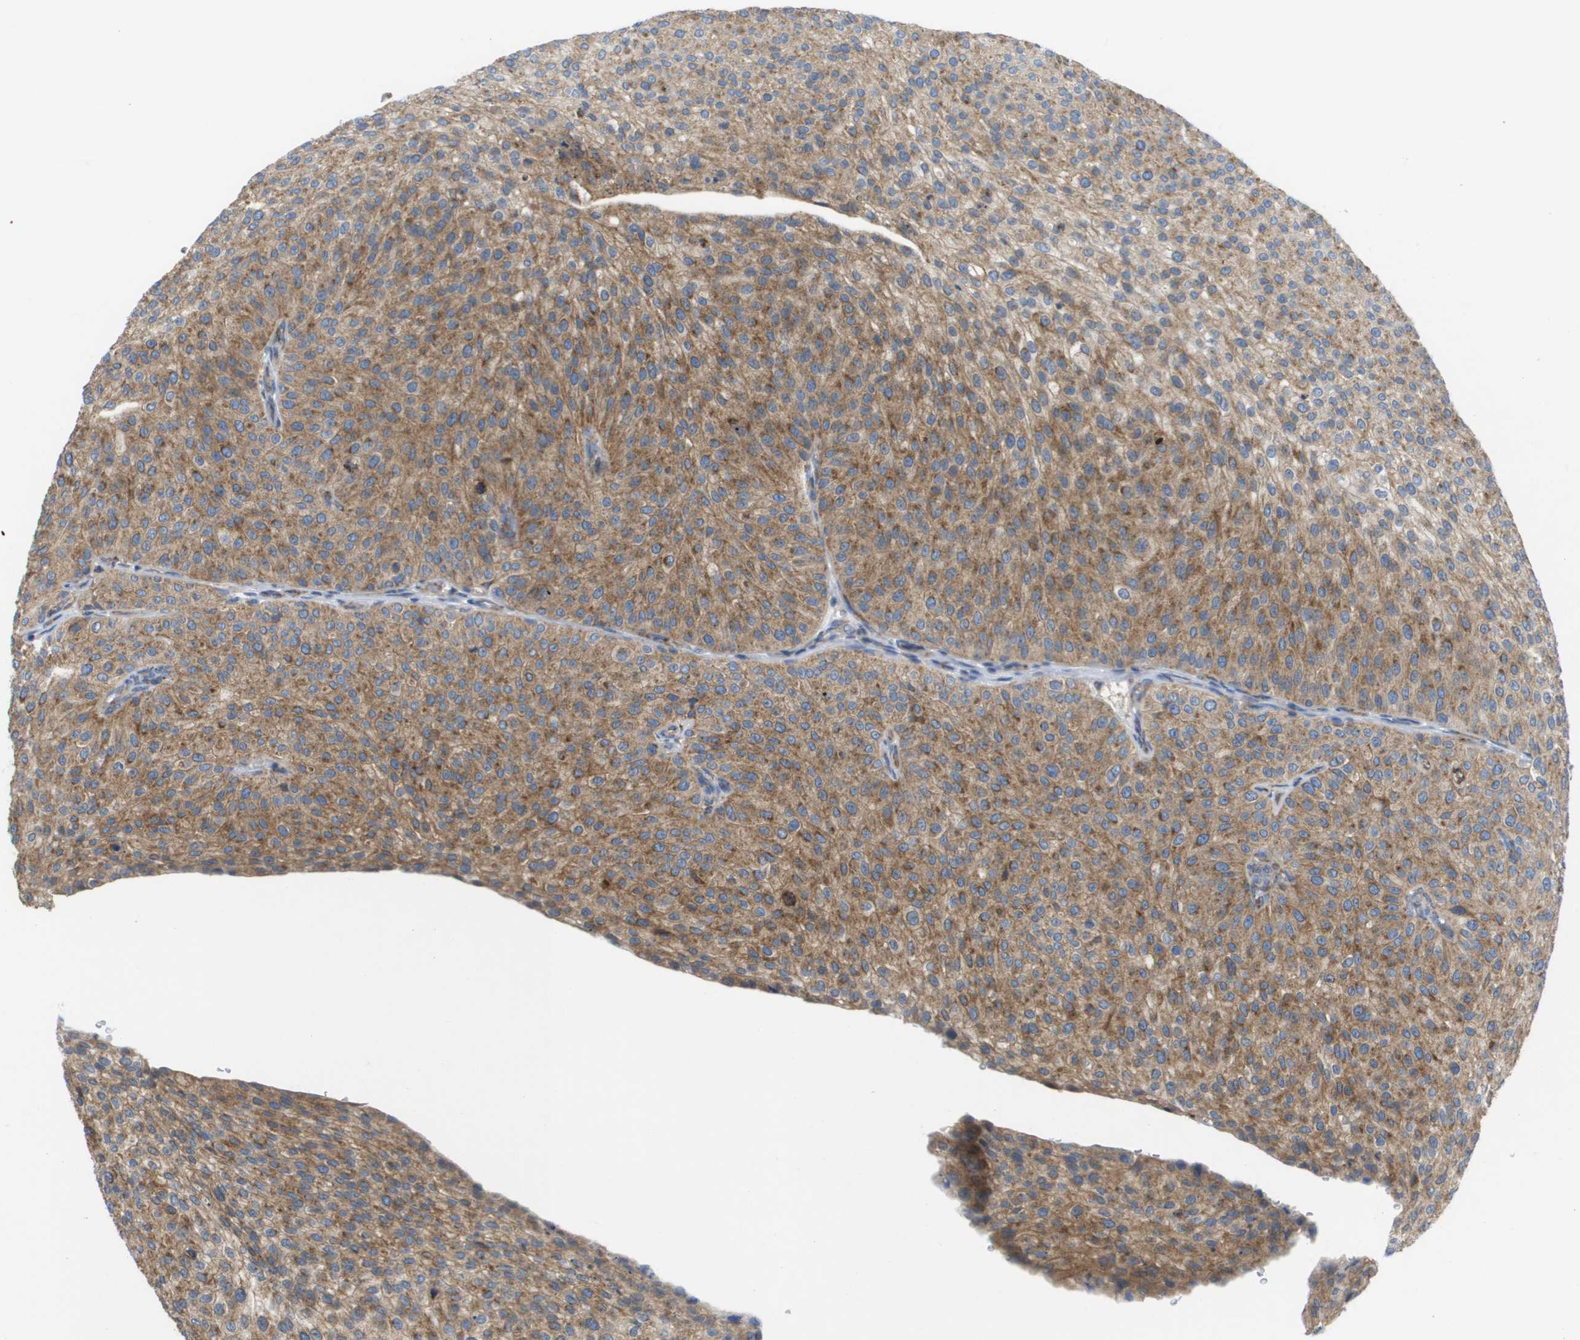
{"staining": {"intensity": "moderate", "quantity": ">75%", "location": "cytoplasmic/membranous"}, "tissue": "urothelial cancer", "cell_type": "Tumor cells", "image_type": "cancer", "snomed": [{"axis": "morphology", "description": "Urothelial carcinoma, Low grade"}, {"axis": "topography", "description": "Smooth muscle"}, {"axis": "topography", "description": "Urinary bladder"}], "caption": "The photomicrograph demonstrates immunohistochemical staining of urothelial cancer. There is moderate cytoplasmic/membranous staining is present in approximately >75% of tumor cells. The protein is stained brown, and the nuclei are stained in blue (DAB IHC with brightfield microscopy, high magnification).", "gene": "FIS1", "patient": {"sex": "male", "age": 60}}